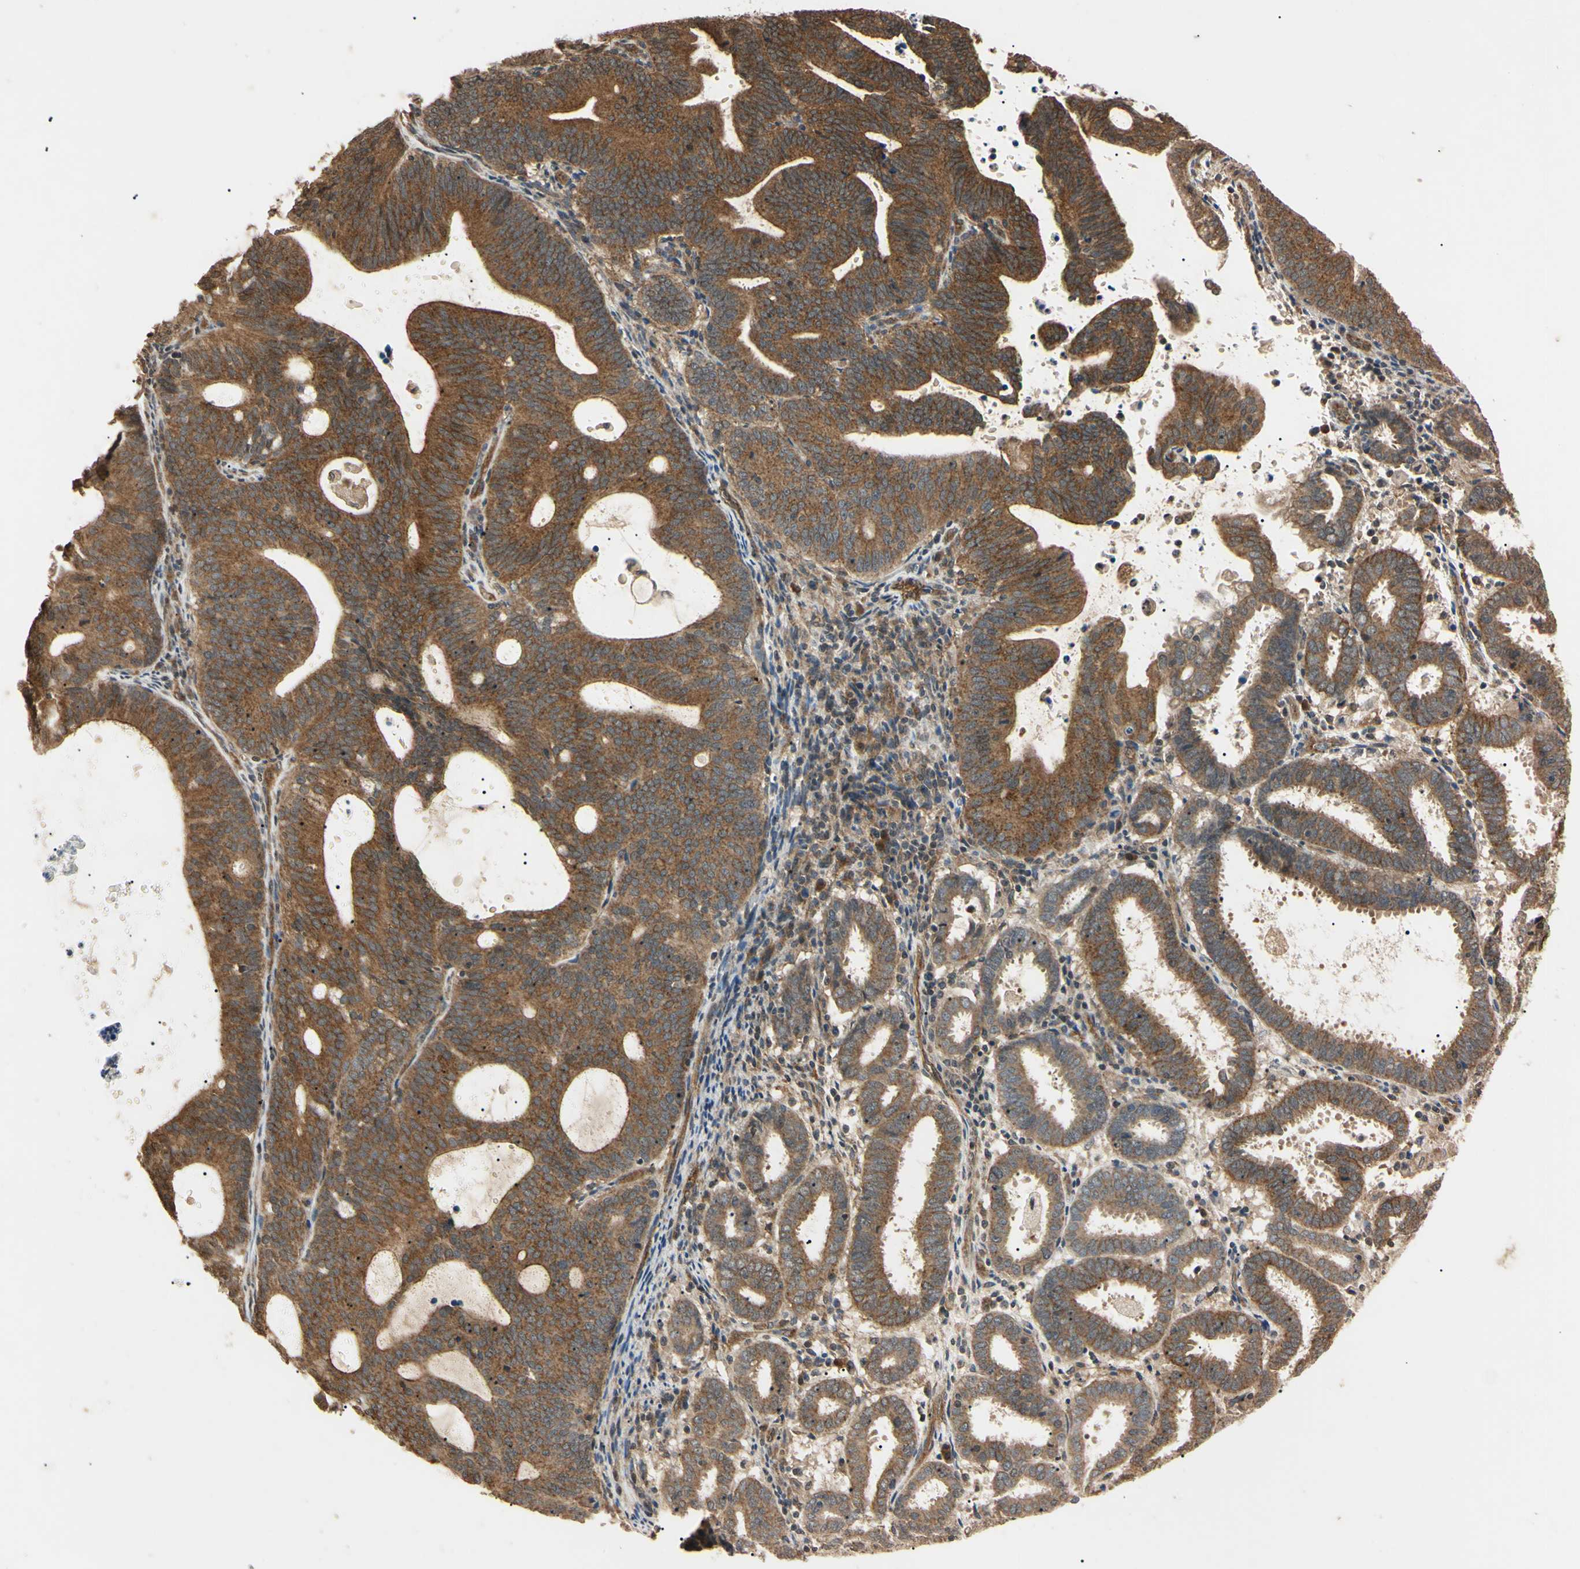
{"staining": {"intensity": "moderate", "quantity": ">75%", "location": "cytoplasmic/membranous"}, "tissue": "endometrial cancer", "cell_type": "Tumor cells", "image_type": "cancer", "snomed": [{"axis": "morphology", "description": "Adenocarcinoma, NOS"}, {"axis": "topography", "description": "Uterus"}], "caption": "A medium amount of moderate cytoplasmic/membranous expression is appreciated in about >75% of tumor cells in adenocarcinoma (endometrial) tissue.", "gene": "EPN1", "patient": {"sex": "female", "age": 83}}